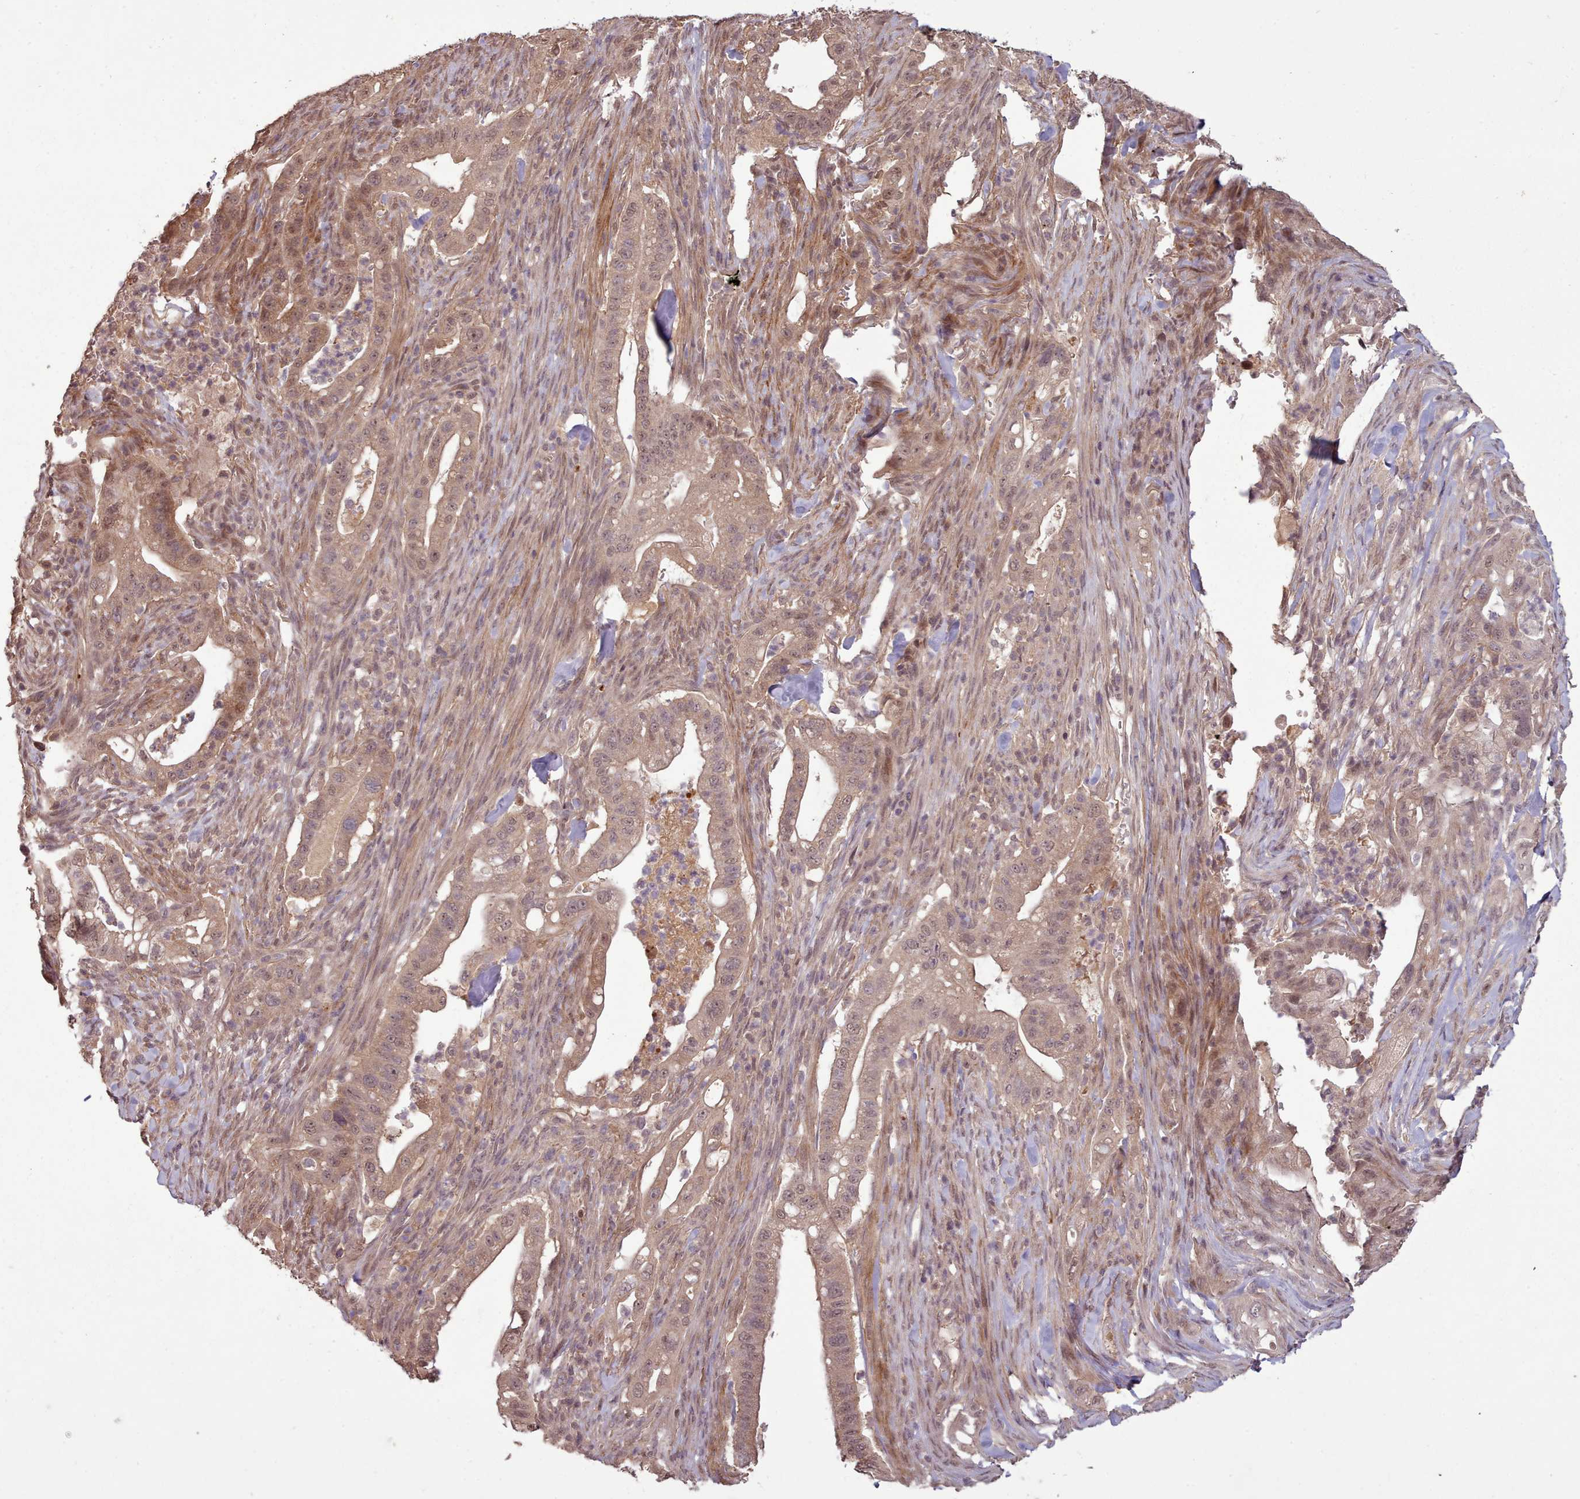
{"staining": {"intensity": "moderate", "quantity": ">75%", "location": "cytoplasmic/membranous,nuclear"}, "tissue": "pancreatic cancer", "cell_type": "Tumor cells", "image_type": "cancer", "snomed": [{"axis": "morphology", "description": "Adenocarcinoma, NOS"}, {"axis": "topography", "description": "Pancreas"}], "caption": "DAB immunohistochemical staining of human pancreatic cancer (adenocarcinoma) shows moderate cytoplasmic/membranous and nuclear protein staining in approximately >75% of tumor cells.", "gene": "CDC6", "patient": {"sex": "male", "age": 44}}